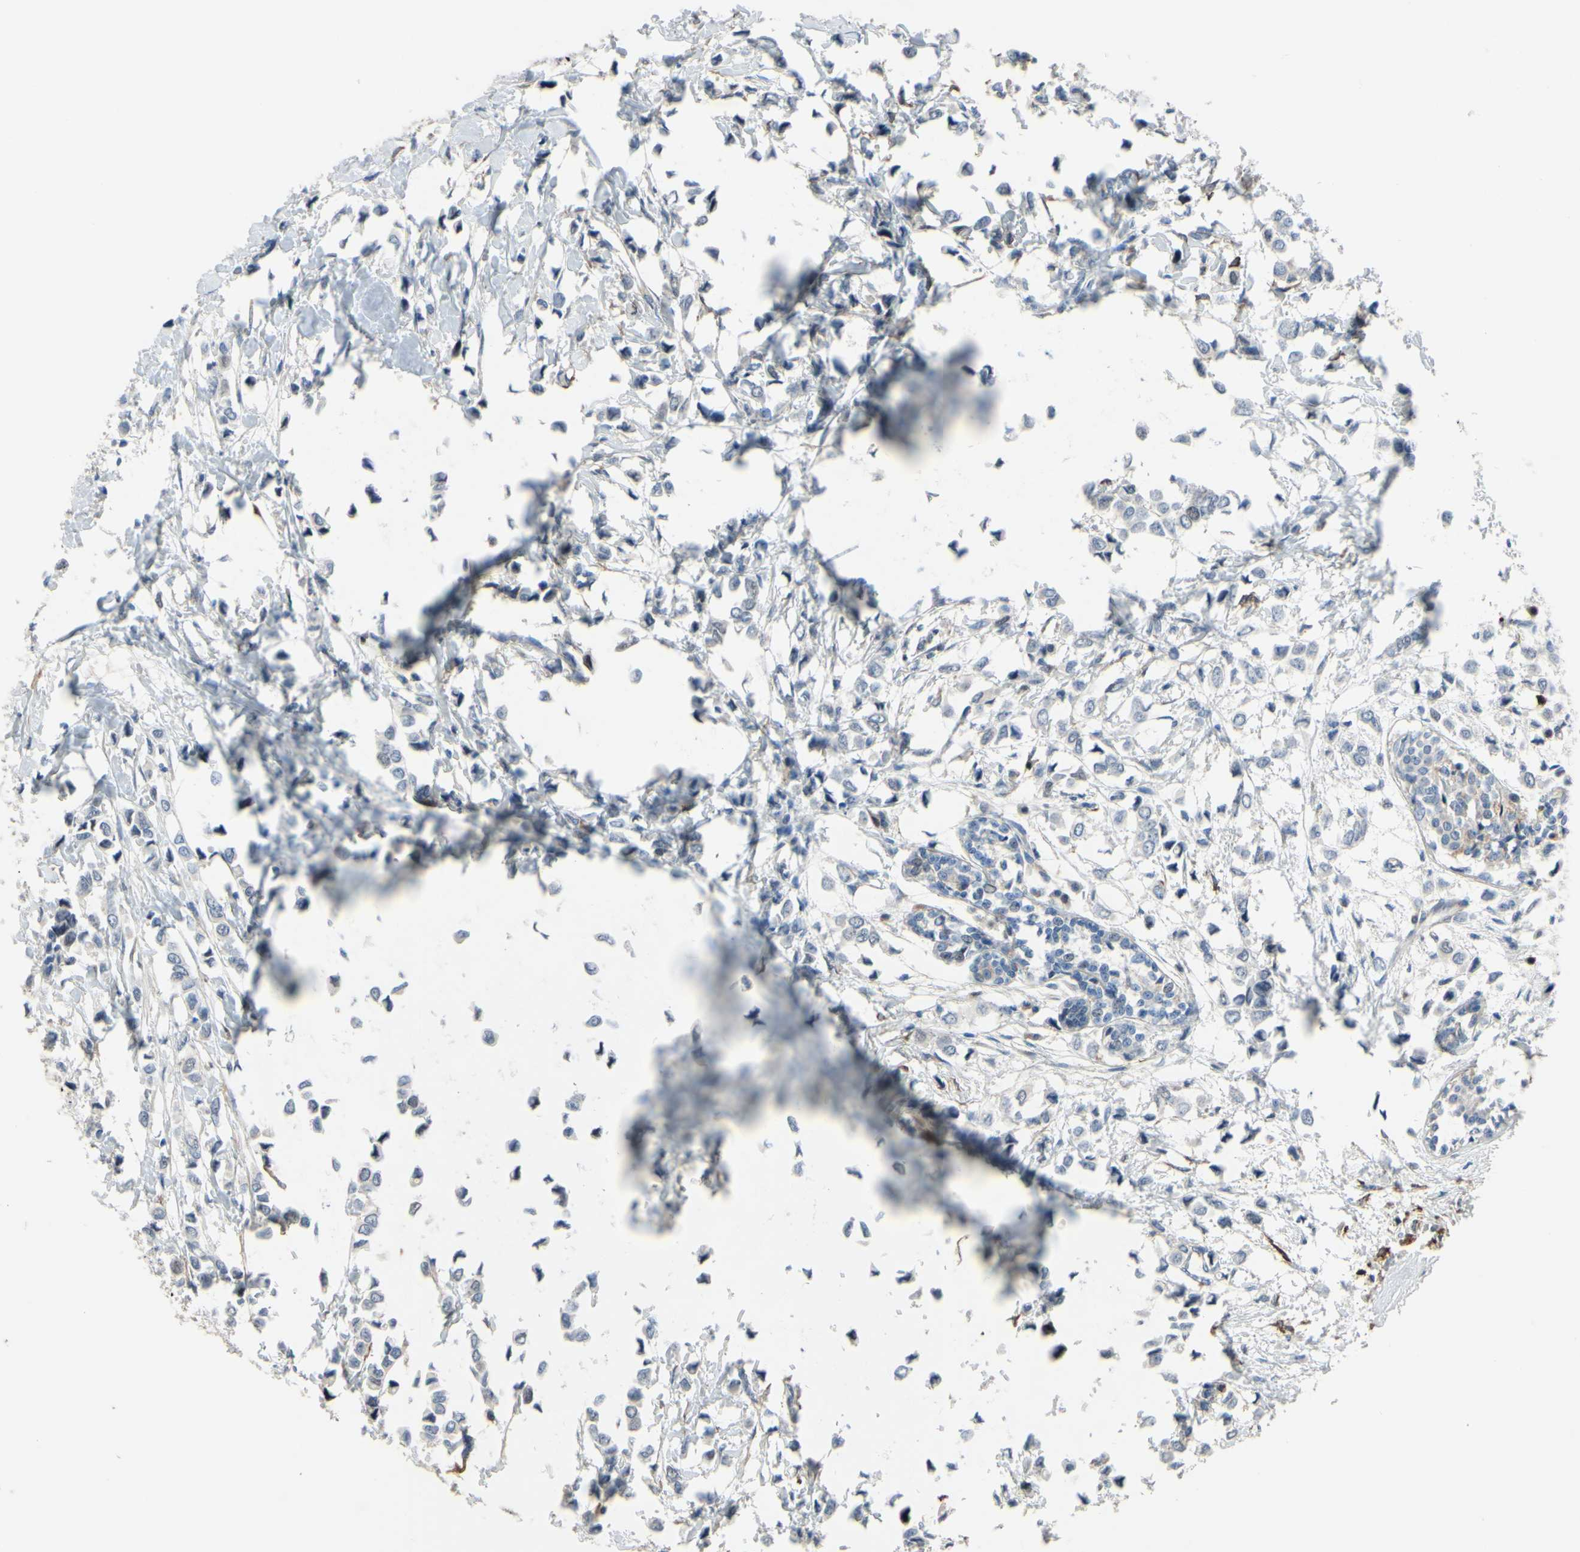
{"staining": {"intensity": "negative", "quantity": "none", "location": "none"}, "tissue": "breast cancer", "cell_type": "Tumor cells", "image_type": "cancer", "snomed": [{"axis": "morphology", "description": "Lobular carcinoma"}, {"axis": "topography", "description": "Breast"}], "caption": "This is a histopathology image of immunohistochemistry staining of breast cancer, which shows no expression in tumor cells. (Brightfield microscopy of DAB IHC at high magnification).", "gene": "LHX9", "patient": {"sex": "female", "age": 51}}